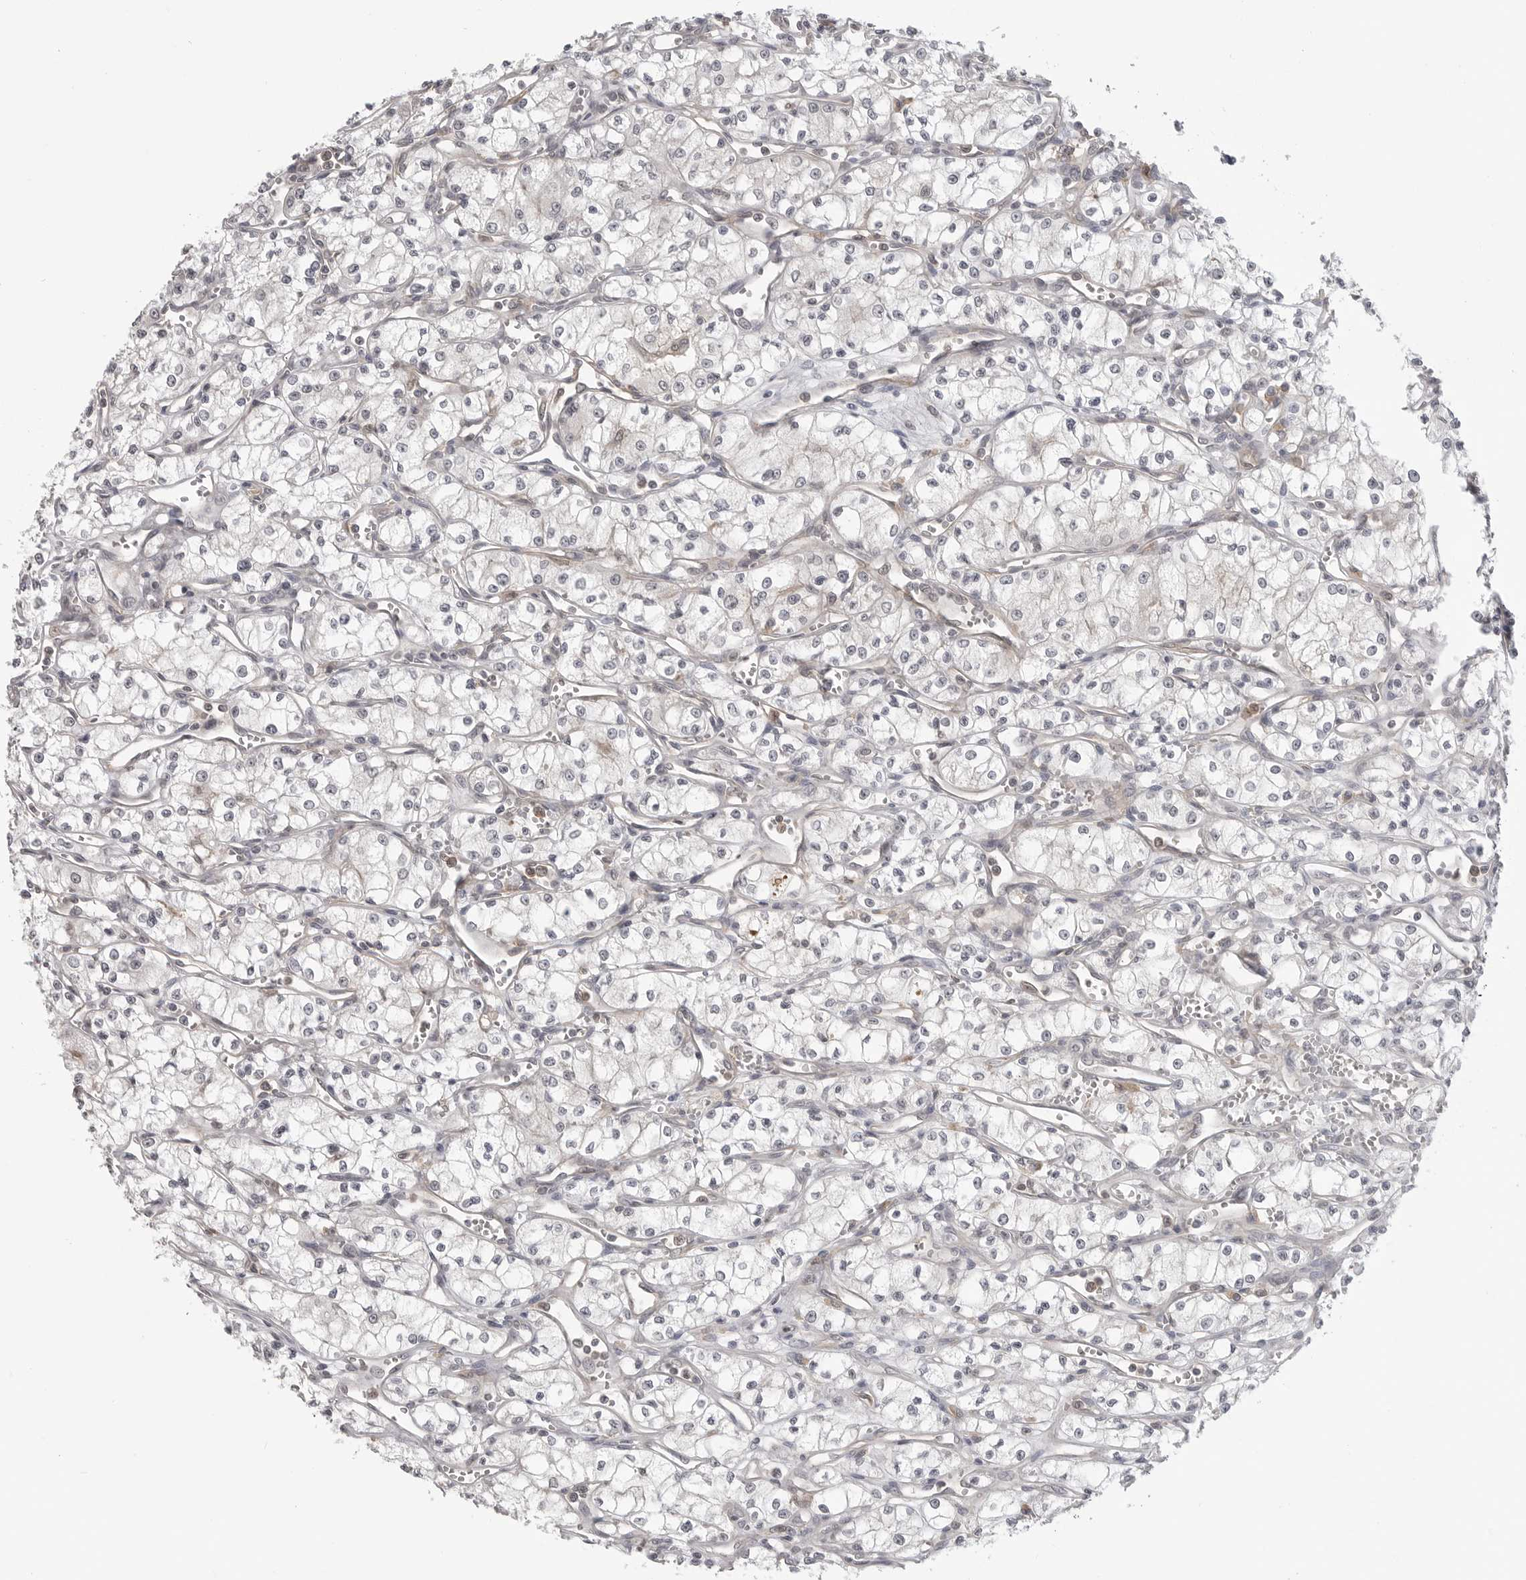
{"staining": {"intensity": "negative", "quantity": "none", "location": "none"}, "tissue": "renal cancer", "cell_type": "Tumor cells", "image_type": "cancer", "snomed": [{"axis": "morphology", "description": "Adenocarcinoma, NOS"}, {"axis": "topography", "description": "Kidney"}], "caption": "Renal cancer (adenocarcinoma) was stained to show a protein in brown. There is no significant expression in tumor cells.", "gene": "IFNGR1", "patient": {"sex": "male", "age": 59}}